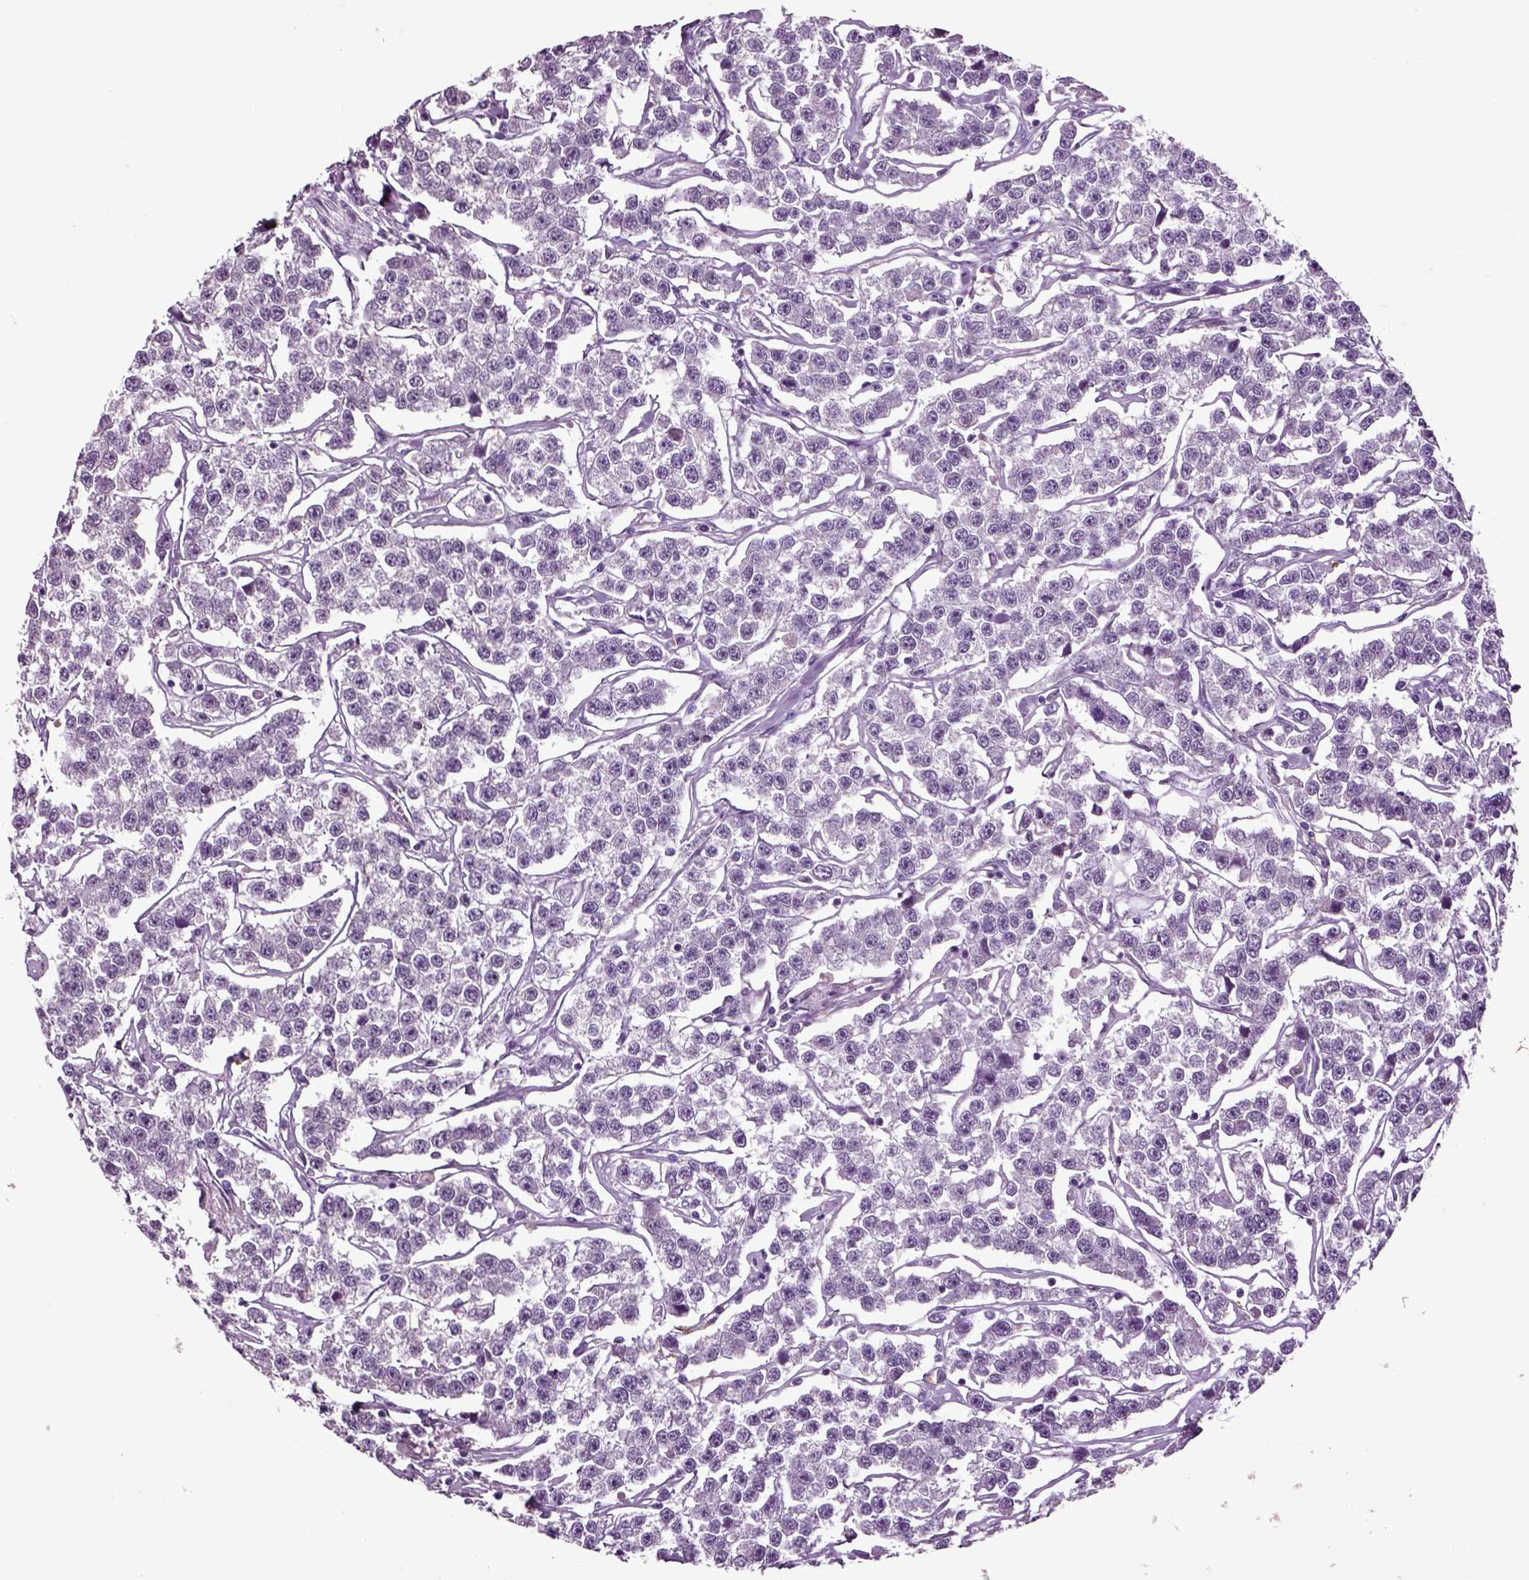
{"staining": {"intensity": "negative", "quantity": "none", "location": "none"}, "tissue": "testis cancer", "cell_type": "Tumor cells", "image_type": "cancer", "snomed": [{"axis": "morphology", "description": "Seminoma, NOS"}, {"axis": "topography", "description": "Testis"}], "caption": "Immunohistochemical staining of human seminoma (testis) demonstrates no significant positivity in tumor cells.", "gene": "CRHR1", "patient": {"sex": "male", "age": 59}}